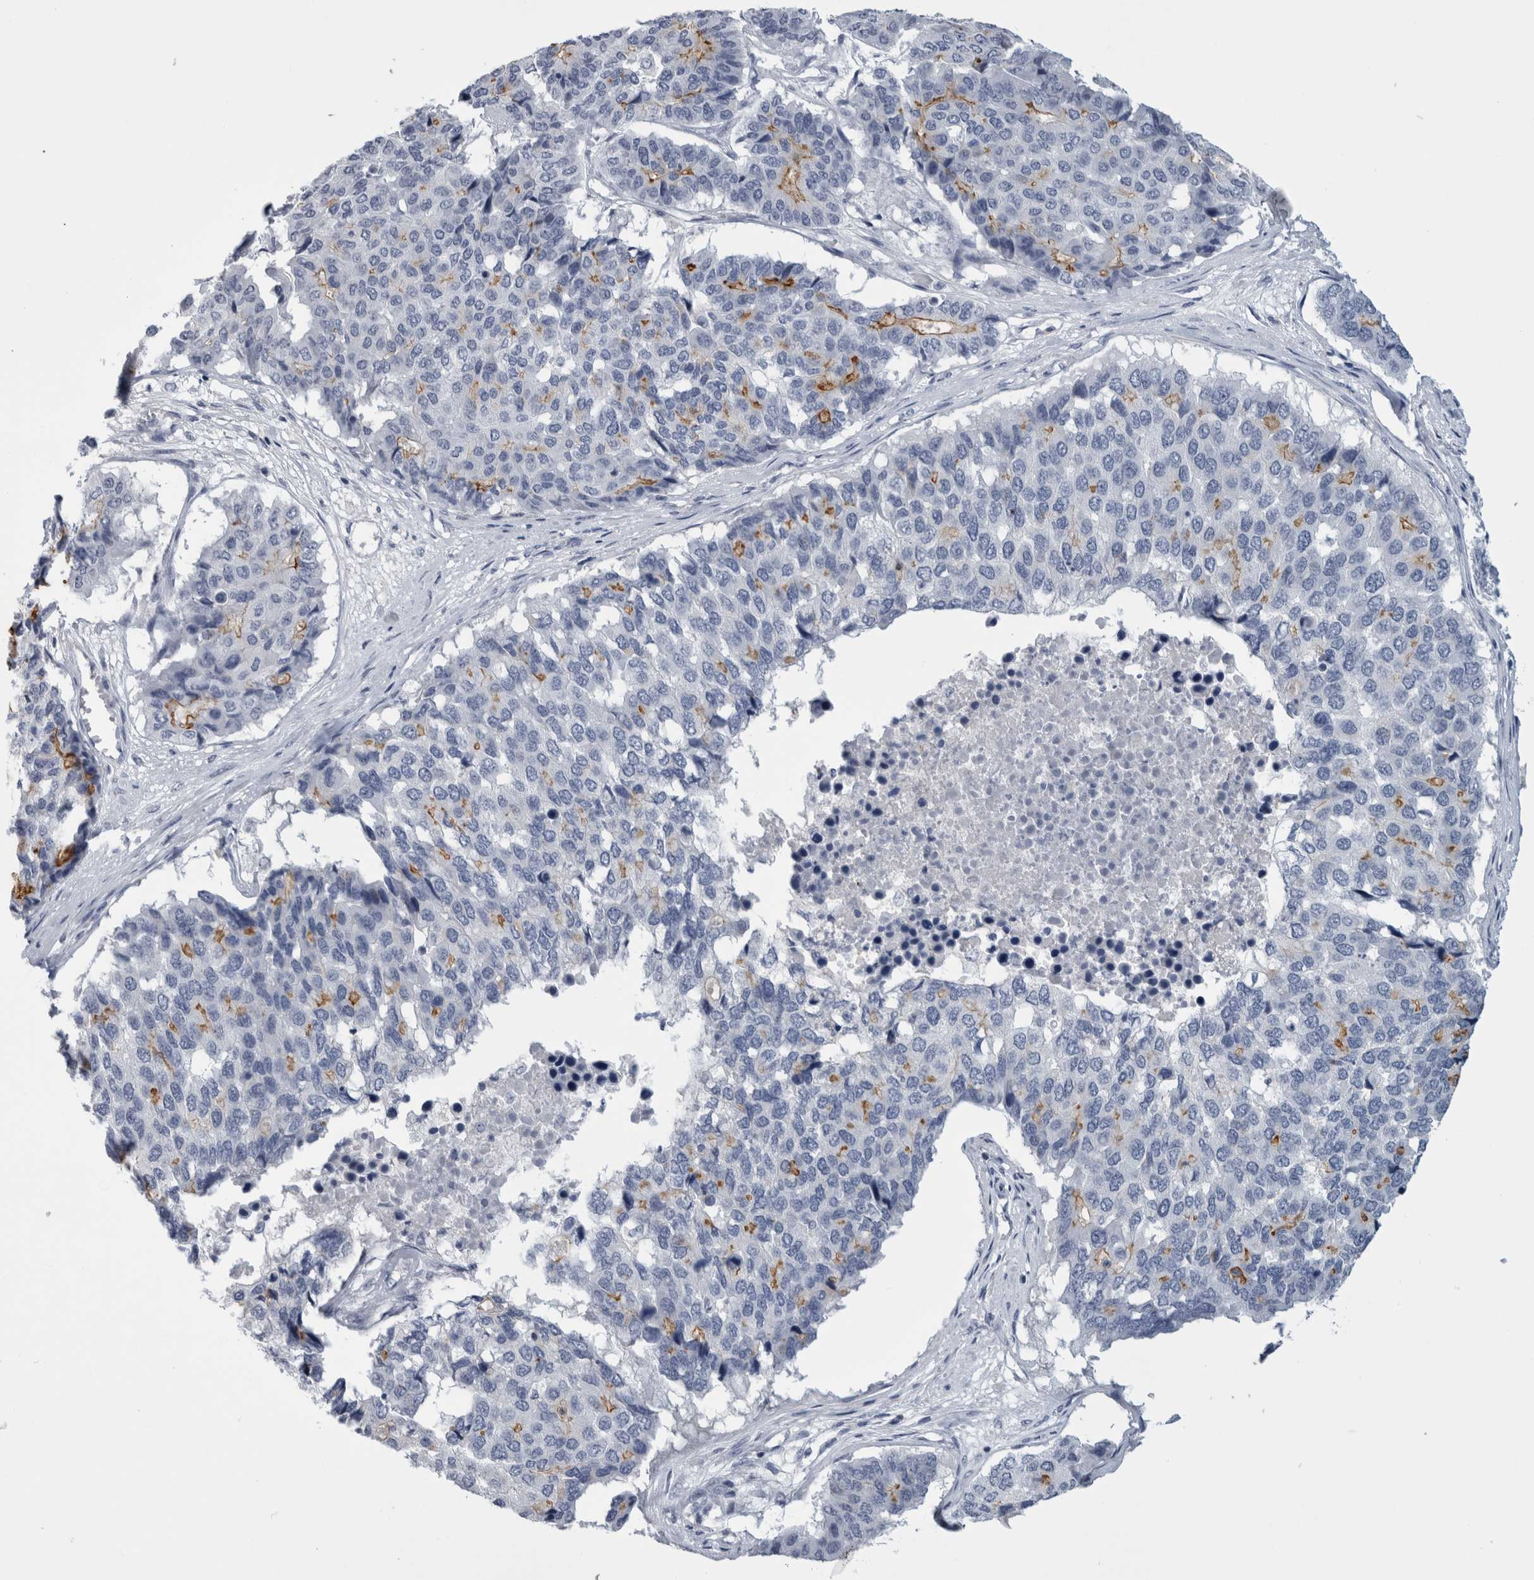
{"staining": {"intensity": "negative", "quantity": "none", "location": "none"}, "tissue": "pancreatic cancer", "cell_type": "Tumor cells", "image_type": "cancer", "snomed": [{"axis": "morphology", "description": "Adenocarcinoma, NOS"}, {"axis": "topography", "description": "Pancreas"}], "caption": "Immunohistochemical staining of human pancreatic cancer (adenocarcinoma) reveals no significant expression in tumor cells.", "gene": "ANKFY1", "patient": {"sex": "male", "age": 50}}